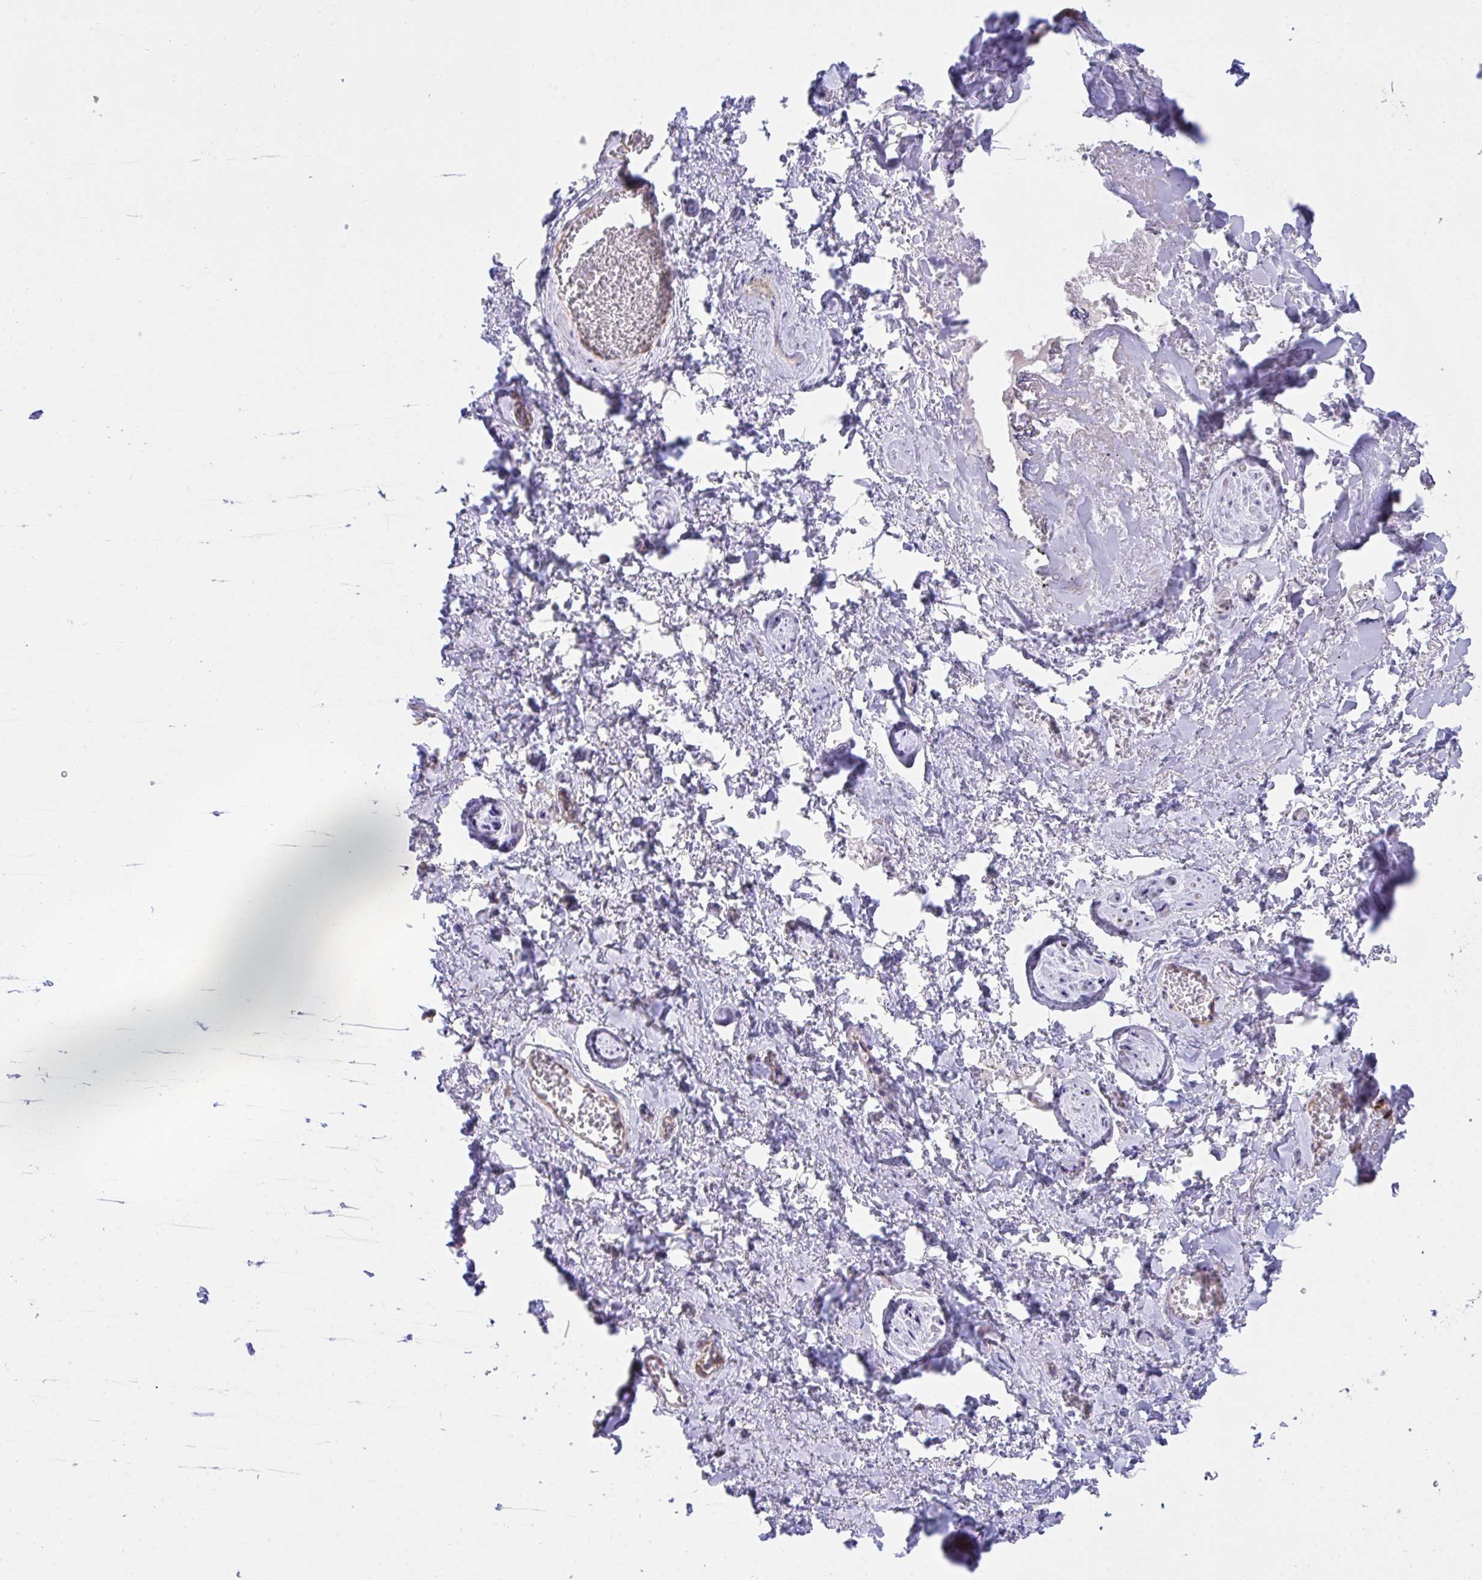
{"staining": {"intensity": "negative", "quantity": "none", "location": "none"}, "tissue": "adipose tissue", "cell_type": "Adipocytes", "image_type": "normal", "snomed": [{"axis": "morphology", "description": "Normal tissue, NOS"}, {"axis": "topography", "description": "Vulva"}, {"axis": "topography", "description": "Peripheral nerve tissue"}], "caption": "Histopathology image shows no significant protein positivity in adipocytes of benign adipose tissue.", "gene": "PPIH", "patient": {"sex": "female", "age": 66}}